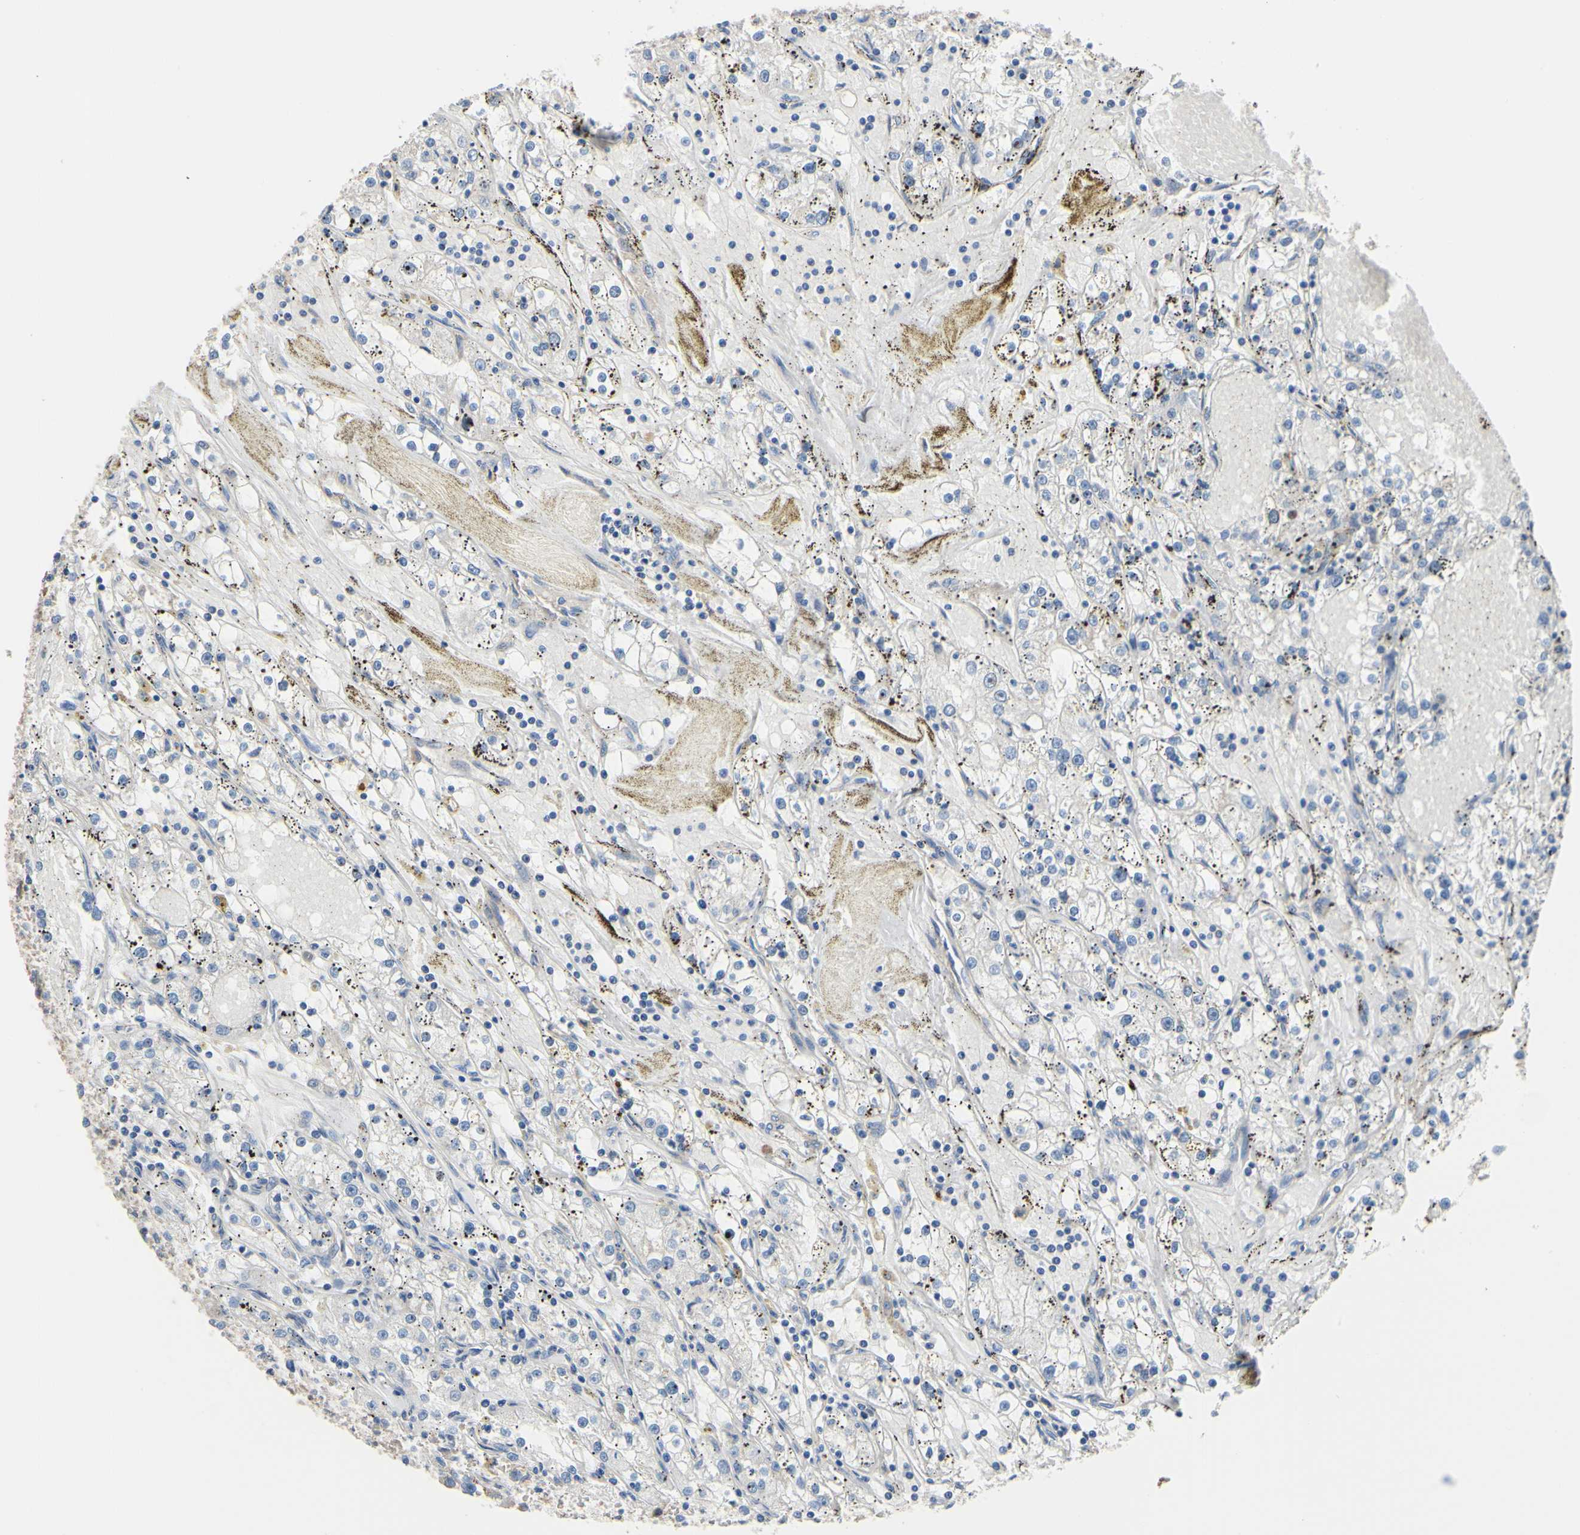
{"staining": {"intensity": "negative", "quantity": "none", "location": "none"}, "tissue": "renal cancer", "cell_type": "Tumor cells", "image_type": "cancer", "snomed": [{"axis": "morphology", "description": "Adenocarcinoma, NOS"}, {"axis": "topography", "description": "Kidney"}], "caption": "This photomicrograph is of renal cancer (adenocarcinoma) stained with immunohistochemistry (IHC) to label a protein in brown with the nuclei are counter-stained blue. There is no expression in tumor cells.", "gene": "BECN1", "patient": {"sex": "male", "age": 56}}